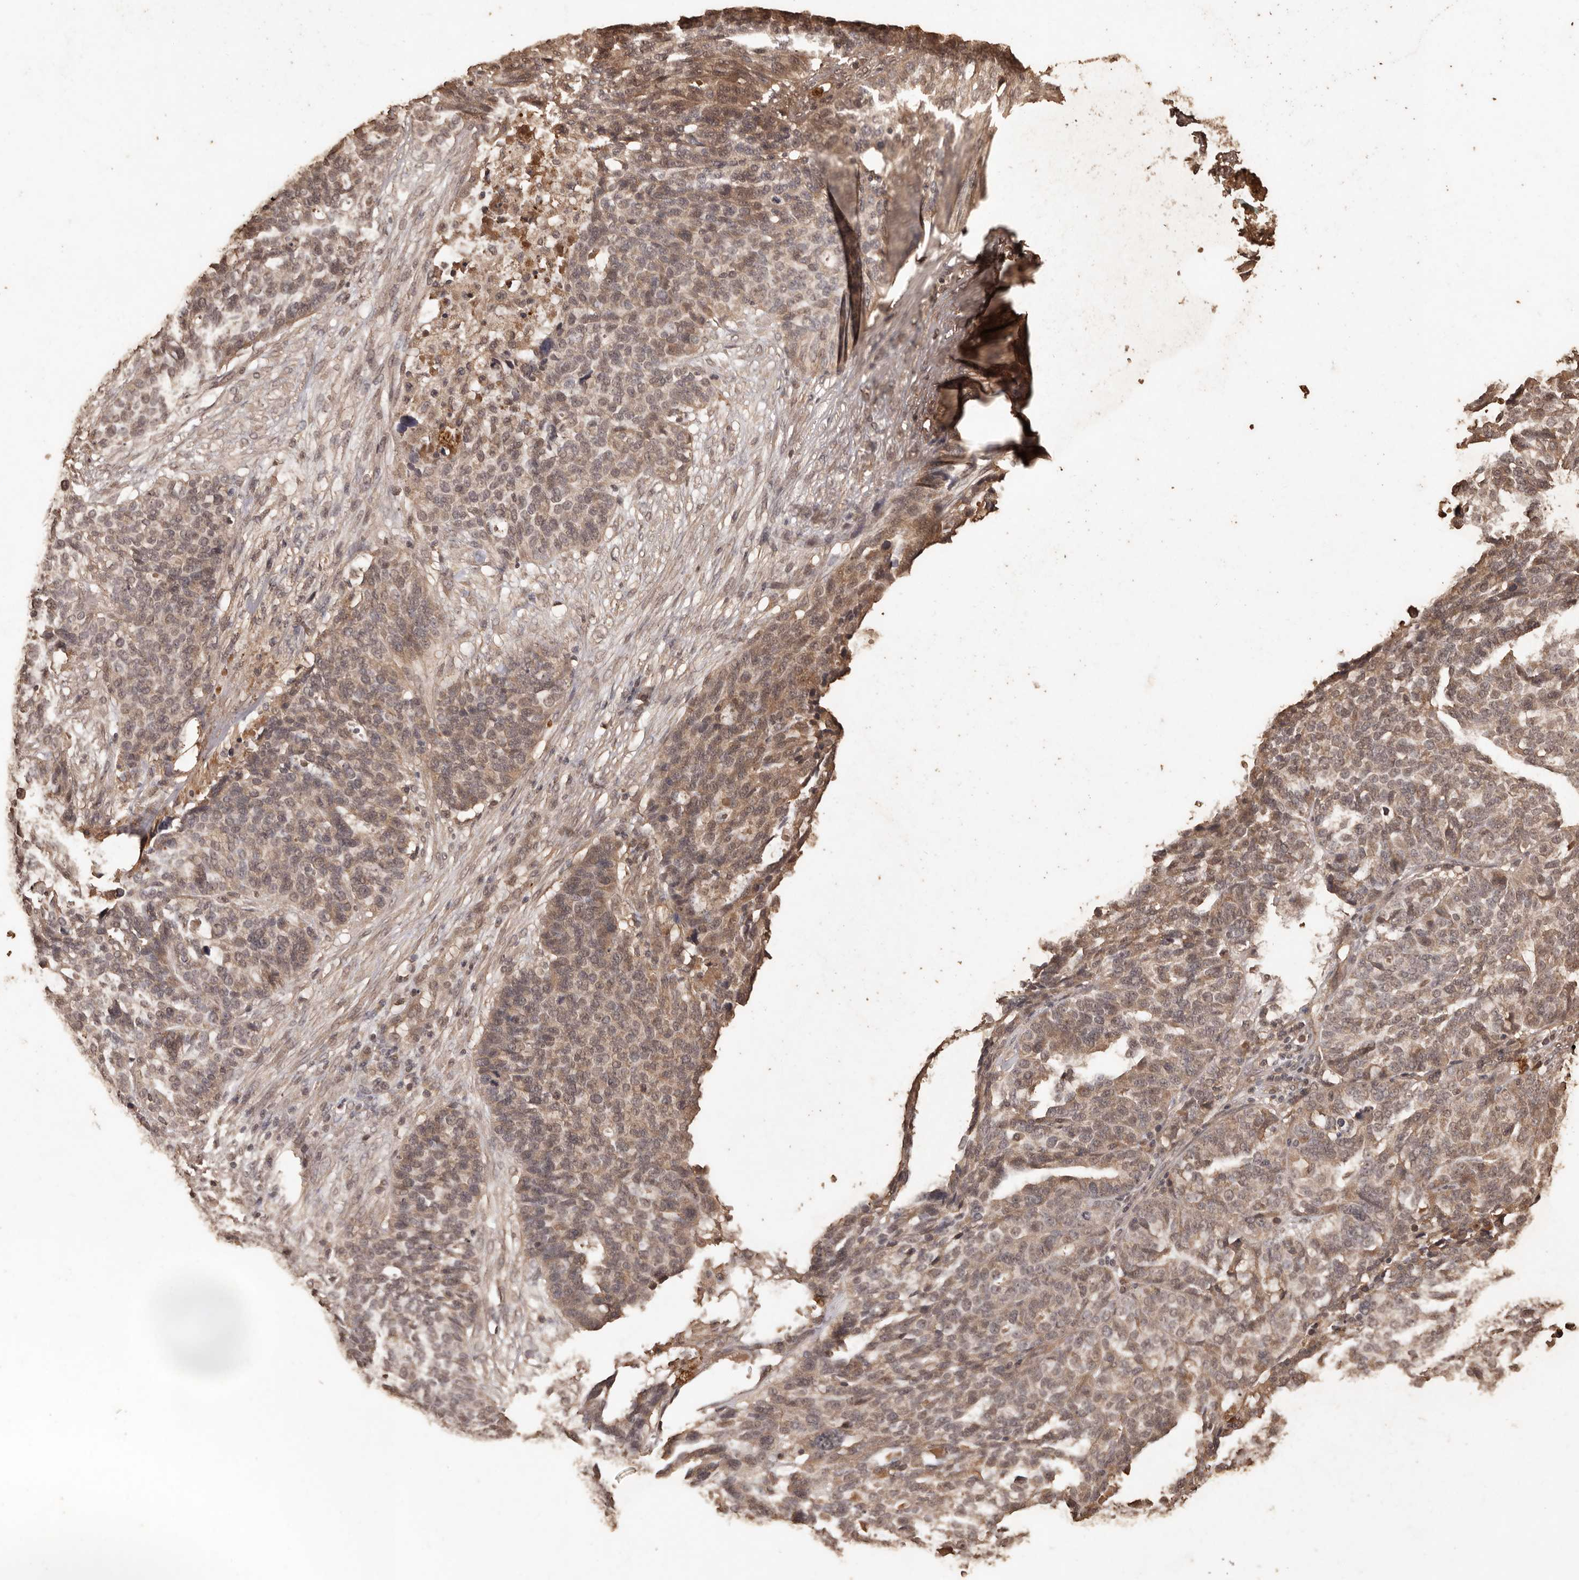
{"staining": {"intensity": "weak", "quantity": "25%-75%", "location": "cytoplasmic/membranous,nuclear"}, "tissue": "ovarian cancer", "cell_type": "Tumor cells", "image_type": "cancer", "snomed": [{"axis": "morphology", "description": "Cystadenocarcinoma, serous, NOS"}, {"axis": "topography", "description": "Ovary"}], "caption": "Immunohistochemical staining of ovarian cancer (serous cystadenocarcinoma) shows low levels of weak cytoplasmic/membranous and nuclear protein positivity in about 25%-75% of tumor cells.", "gene": "PKDCC", "patient": {"sex": "female", "age": 59}}